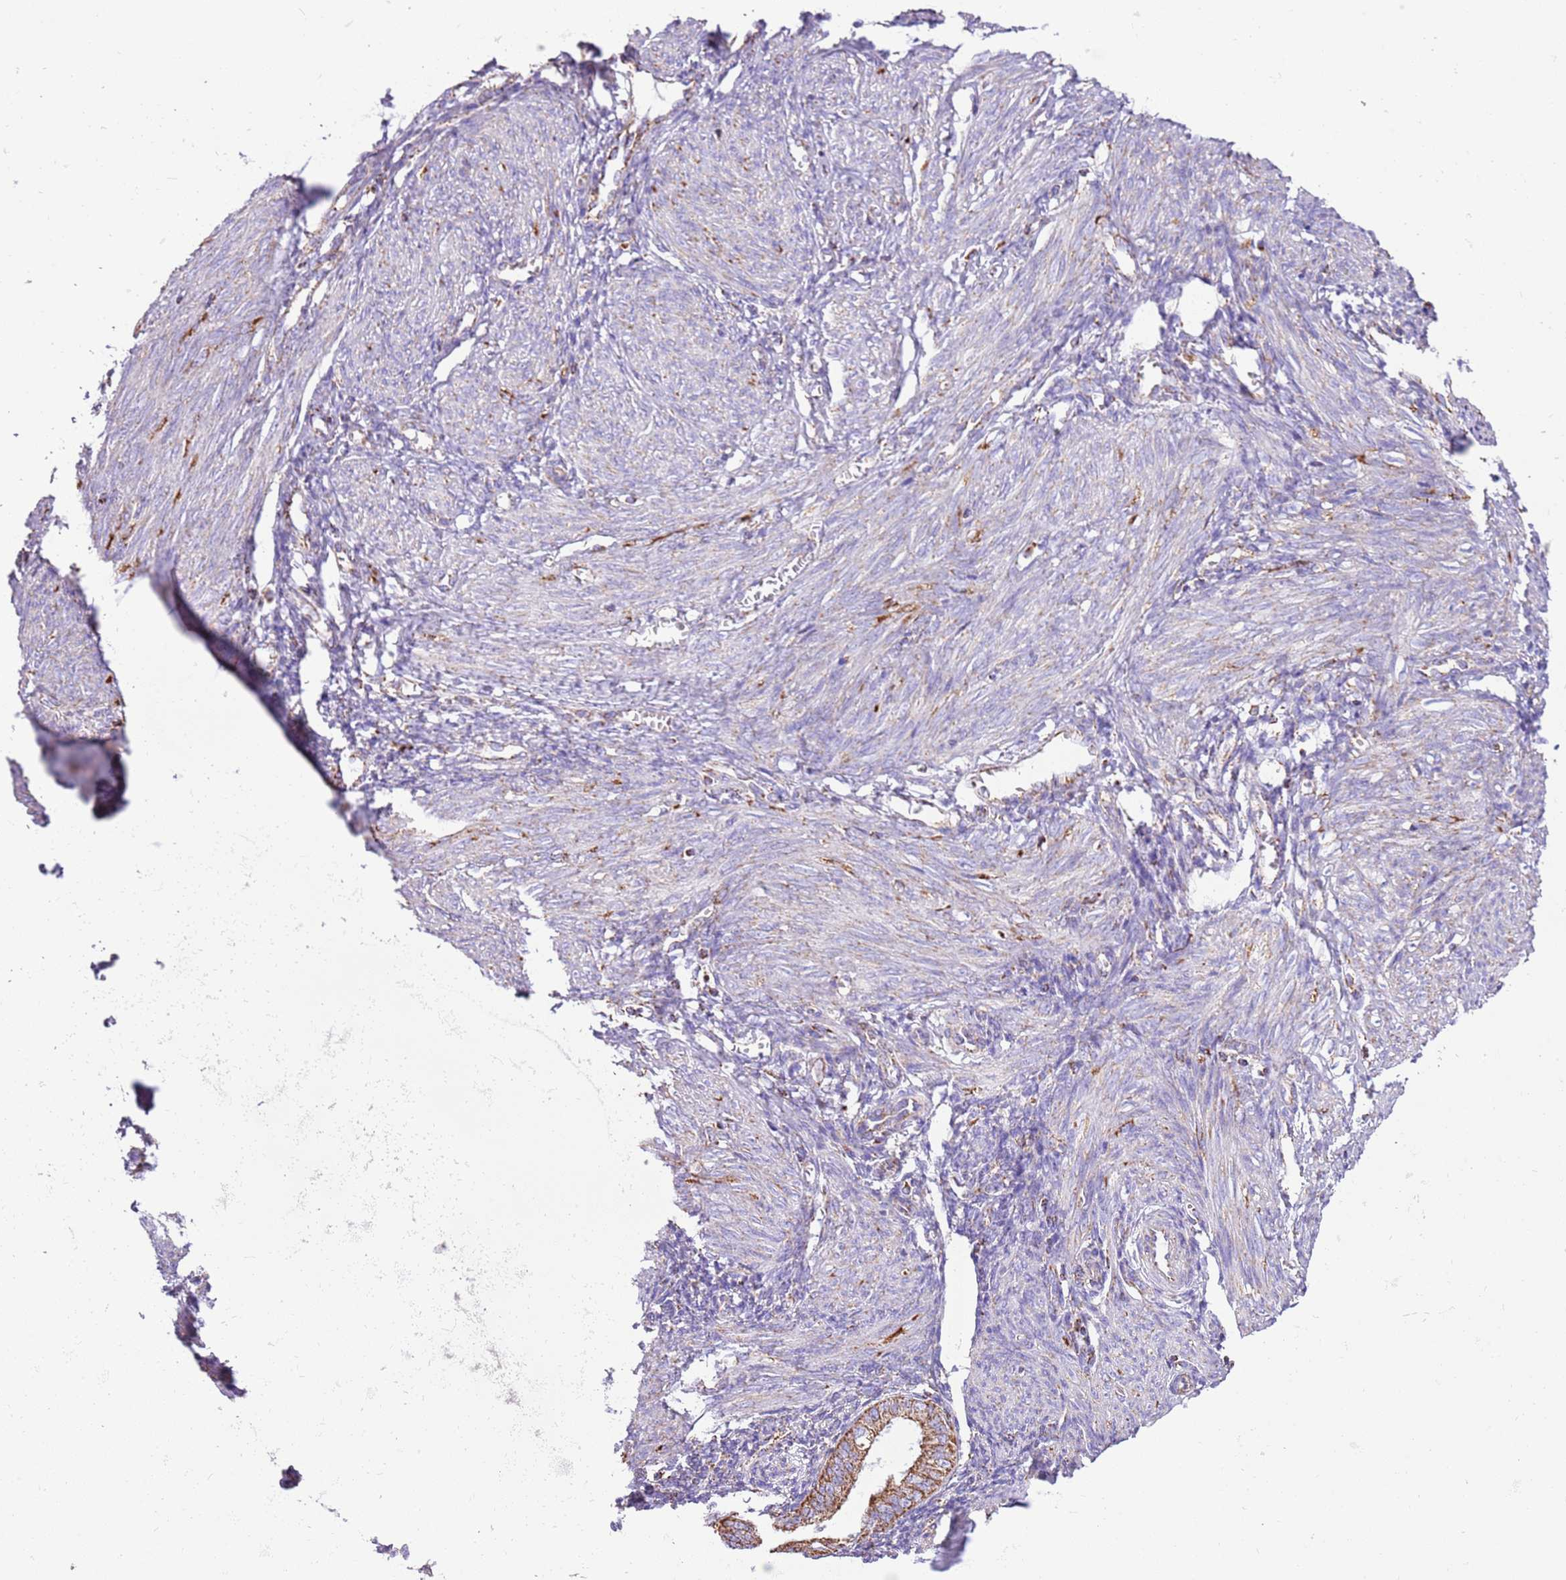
{"staining": {"intensity": "weak", "quantity": "<25%", "location": "cytoplasmic/membranous"}, "tissue": "endometrium", "cell_type": "Cells in endometrial stroma", "image_type": "normal", "snomed": [{"axis": "morphology", "description": "Normal tissue, NOS"}, {"axis": "topography", "description": "Uterus"}, {"axis": "topography", "description": "Endometrium"}], "caption": "Cells in endometrial stroma show no significant protein staining in benign endometrium.", "gene": "SUCLG2", "patient": {"sex": "female", "age": 48}}